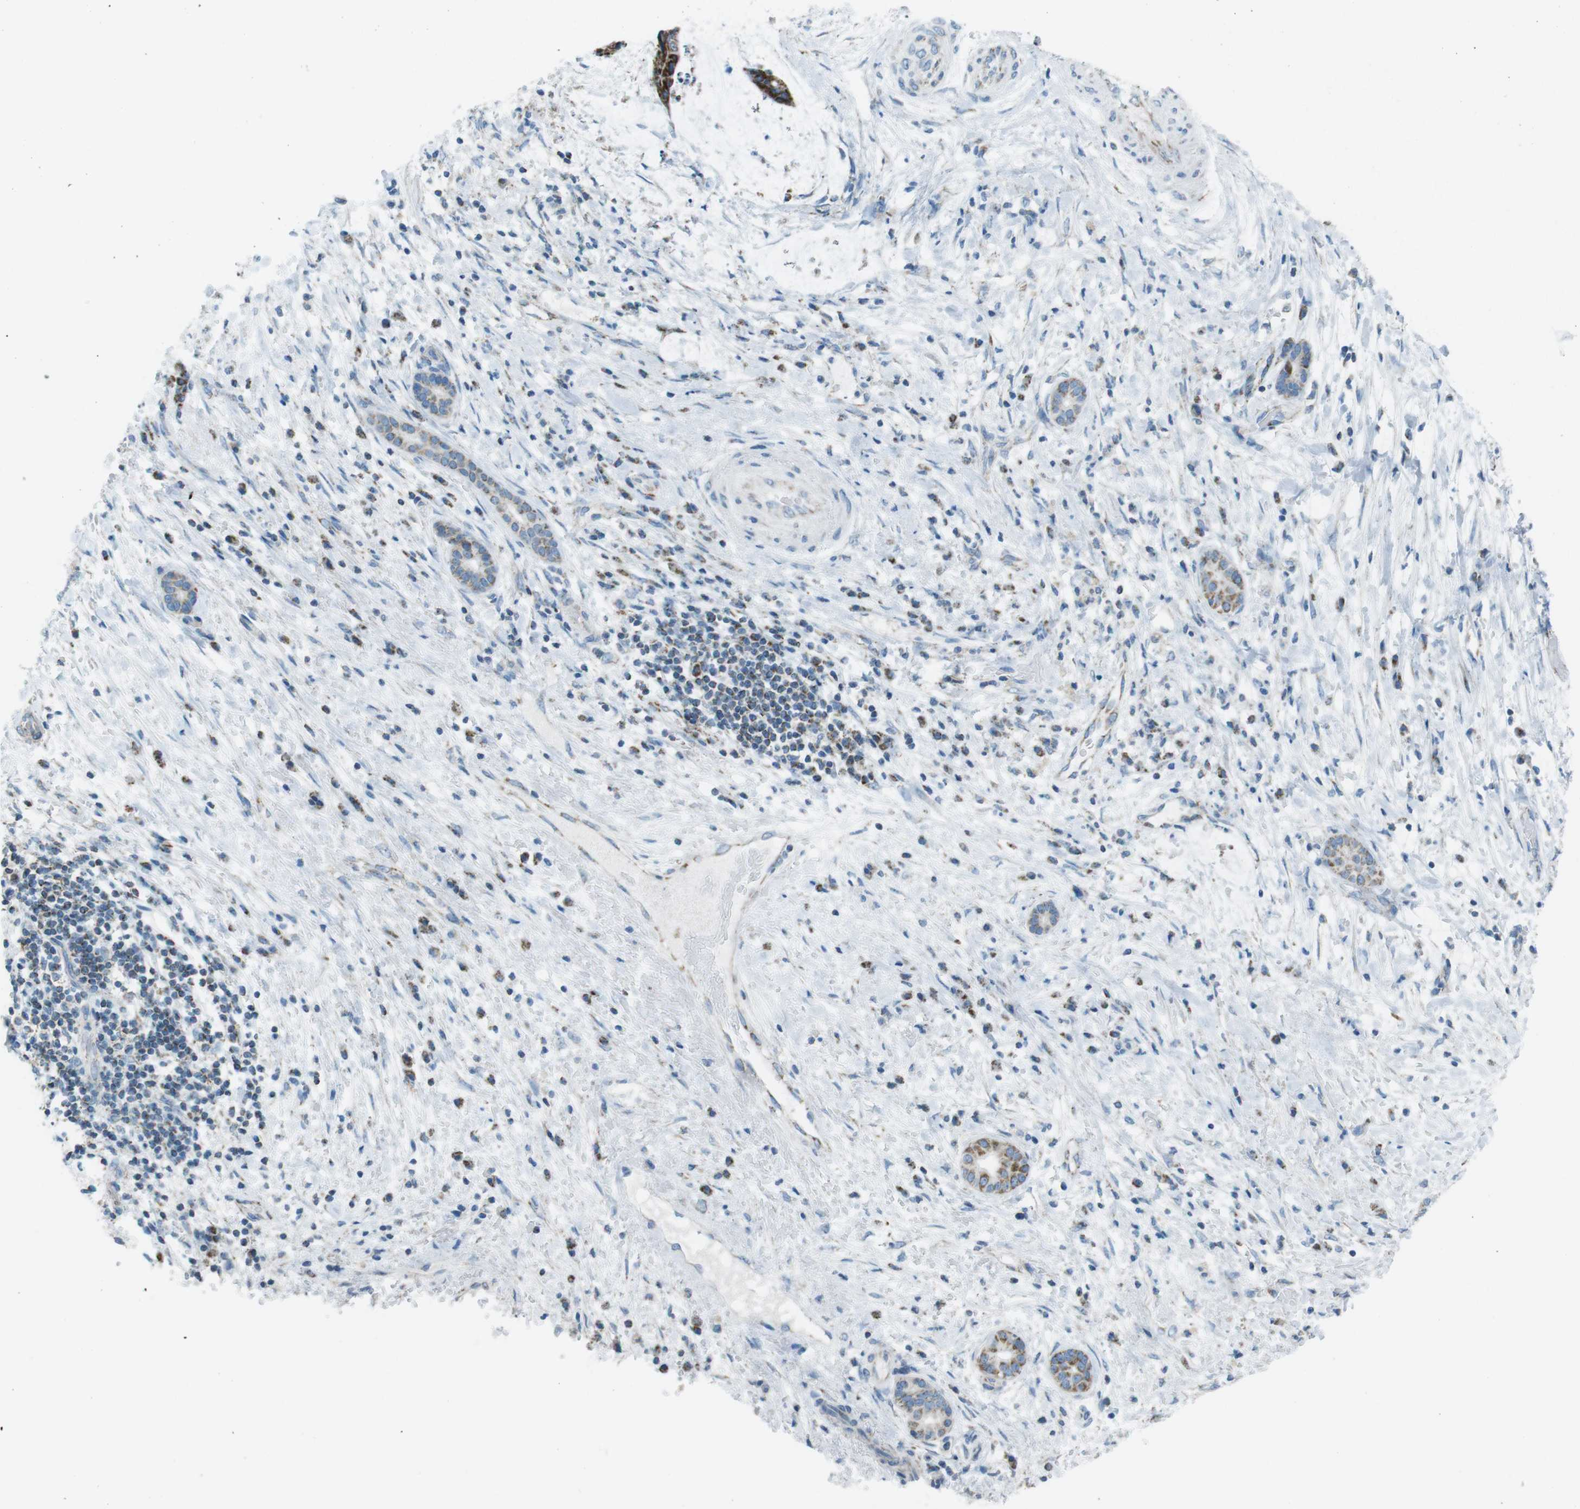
{"staining": {"intensity": "strong", "quantity": ">75%", "location": "cytoplasmic/membranous"}, "tissue": "liver cancer", "cell_type": "Tumor cells", "image_type": "cancer", "snomed": [{"axis": "morphology", "description": "Cholangiocarcinoma"}, {"axis": "topography", "description": "Liver"}], "caption": "Human liver cancer (cholangiocarcinoma) stained with a brown dye displays strong cytoplasmic/membranous positive staining in approximately >75% of tumor cells.", "gene": "DNAJA3", "patient": {"sex": "female", "age": 73}}